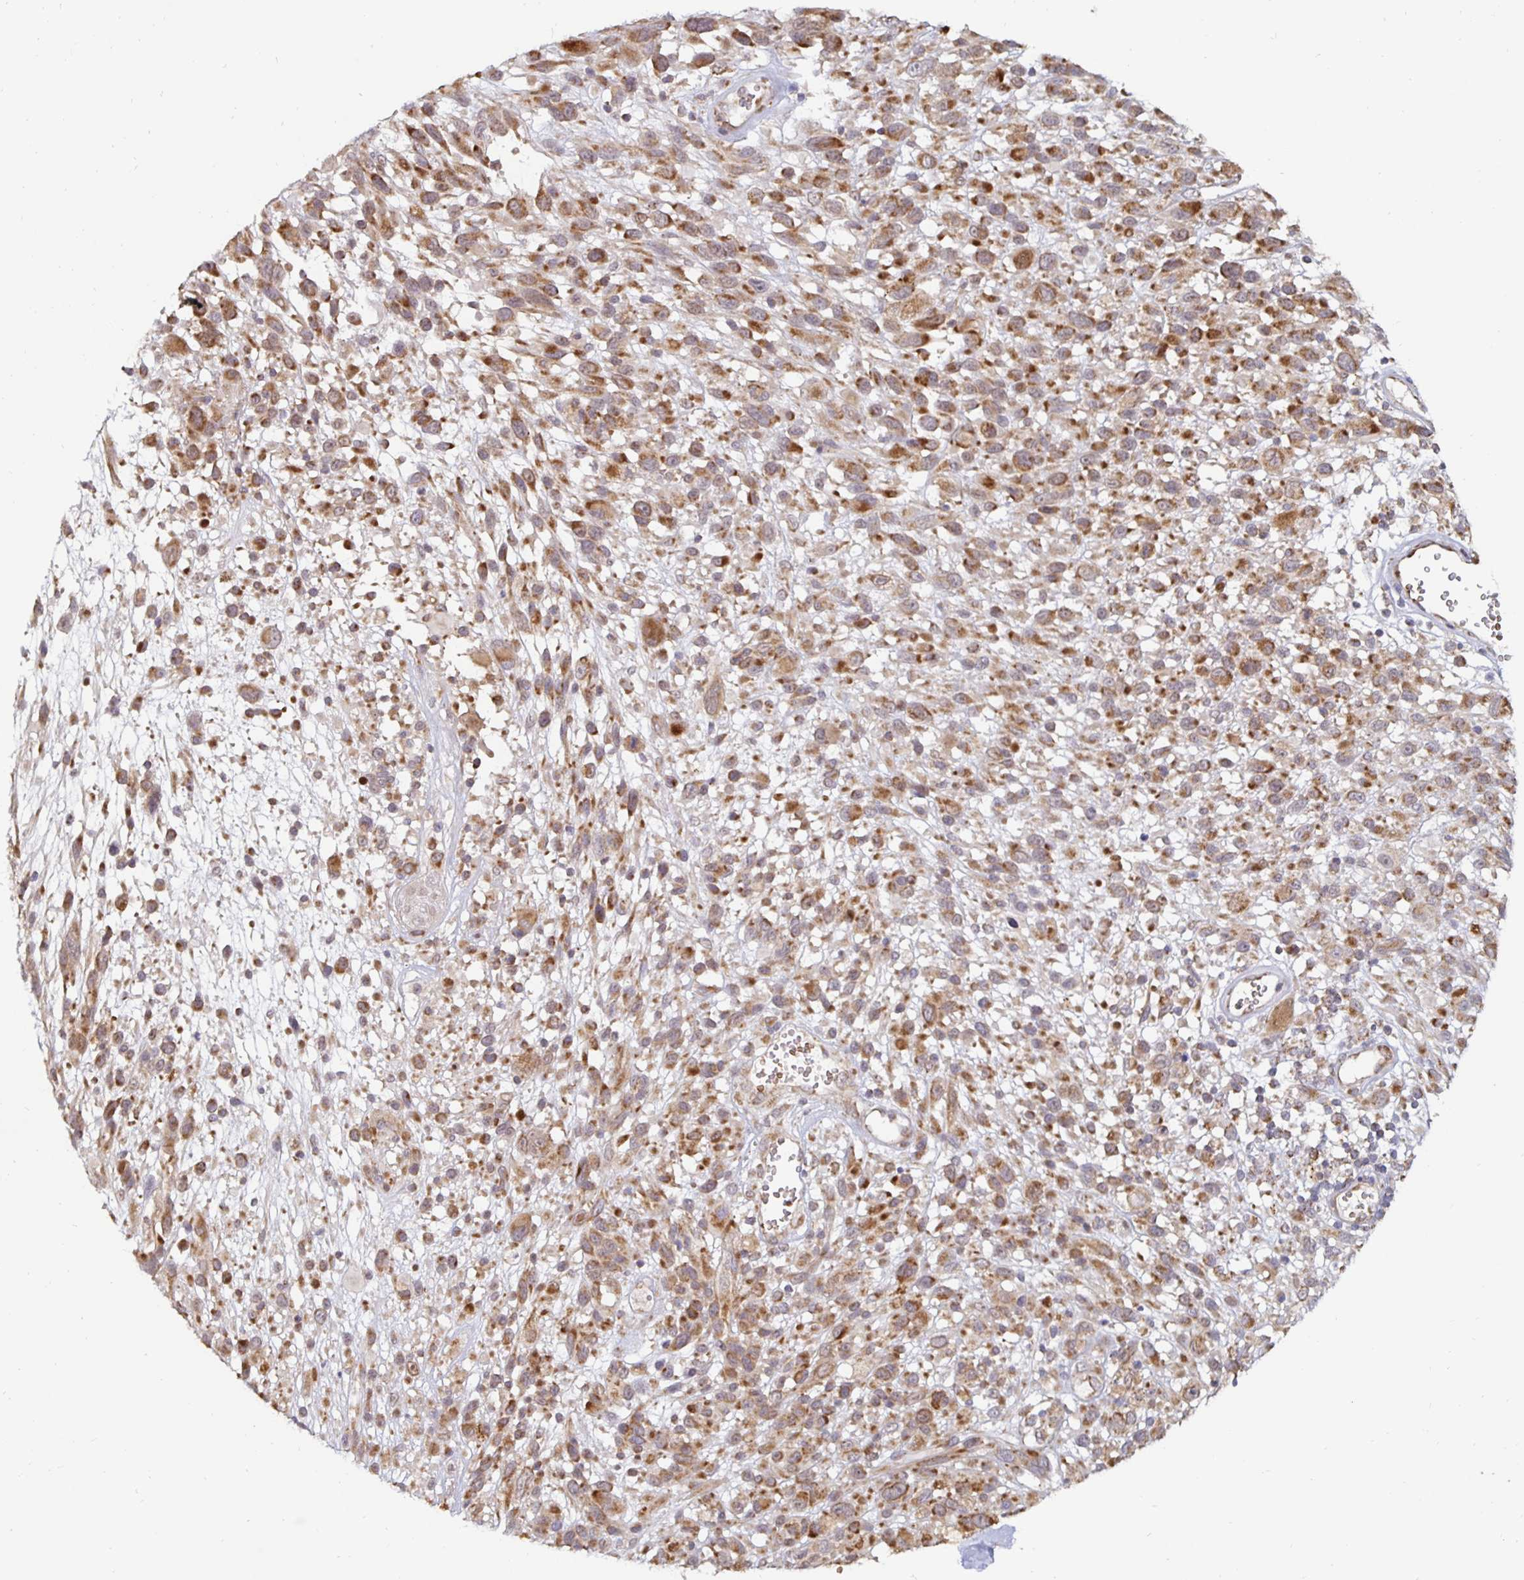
{"staining": {"intensity": "moderate", "quantity": ">75%", "location": "cytoplasmic/membranous"}, "tissue": "melanoma", "cell_type": "Tumor cells", "image_type": "cancer", "snomed": [{"axis": "morphology", "description": "Malignant melanoma, NOS"}, {"axis": "topography", "description": "Skin"}], "caption": "Immunohistochemical staining of melanoma shows medium levels of moderate cytoplasmic/membranous protein positivity in about >75% of tumor cells. (IHC, brightfield microscopy, high magnification).", "gene": "MRPL28", "patient": {"sex": "male", "age": 68}}